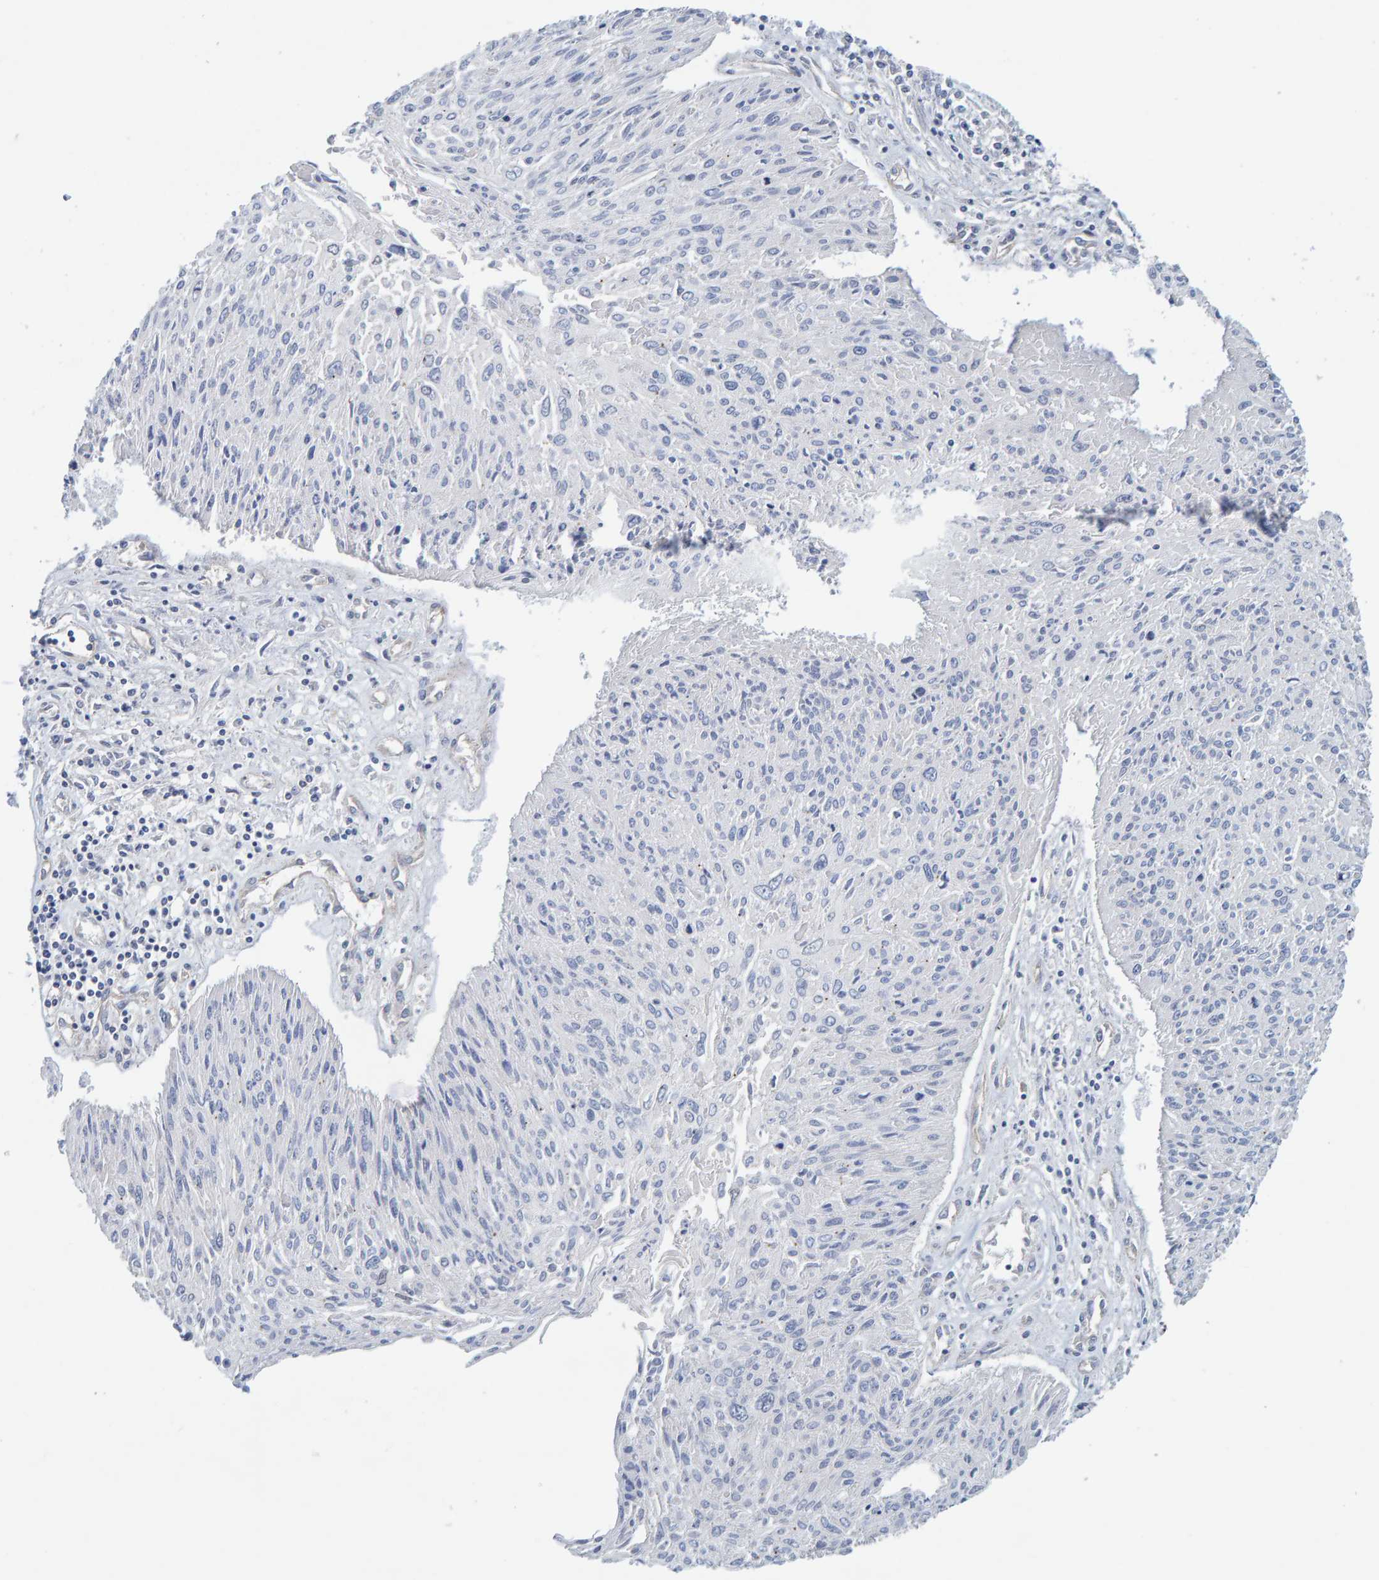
{"staining": {"intensity": "negative", "quantity": "none", "location": "none"}, "tissue": "cervical cancer", "cell_type": "Tumor cells", "image_type": "cancer", "snomed": [{"axis": "morphology", "description": "Squamous cell carcinoma, NOS"}, {"axis": "topography", "description": "Cervix"}], "caption": "Cervical cancer stained for a protein using IHC reveals no expression tumor cells.", "gene": "RGP1", "patient": {"sex": "female", "age": 51}}